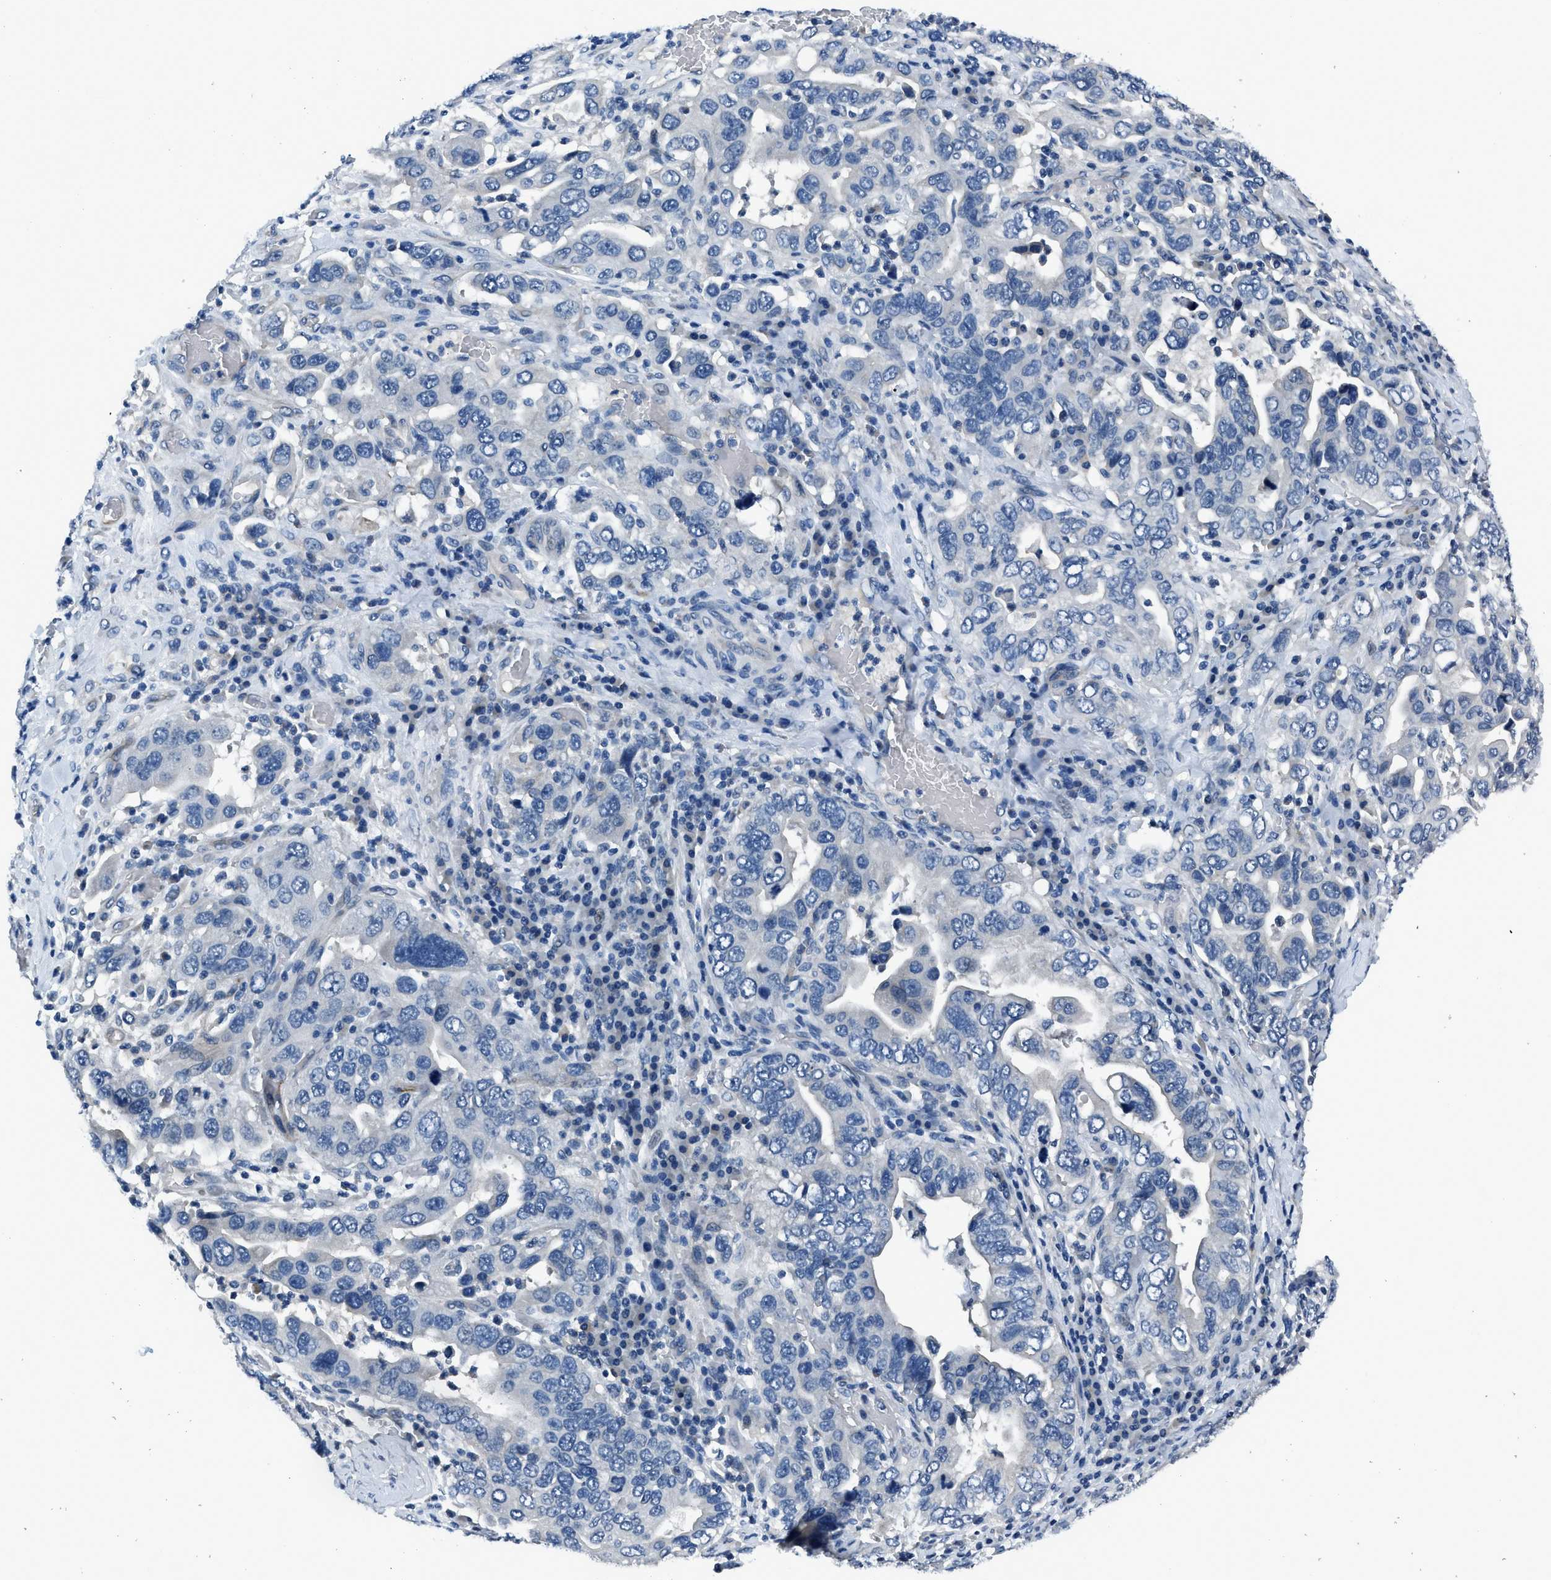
{"staining": {"intensity": "negative", "quantity": "none", "location": "none"}, "tissue": "stomach cancer", "cell_type": "Tumor cells", "image_type": "cancer", "snomed": [{"axis": "morphology", "description": "Adenocarcinoma, NOS"}, {"axis": "topography", "description": "Stomach, upper"}], "caption": "This is a micrograph of IHC staining of adenocarcinoma (stomach), which shows no staining in tumor cells. (DAB immunohistochemistry (IHC), high magnification).", "gene": "GJA3", "patient": {"sex": "male", "age": 62}}